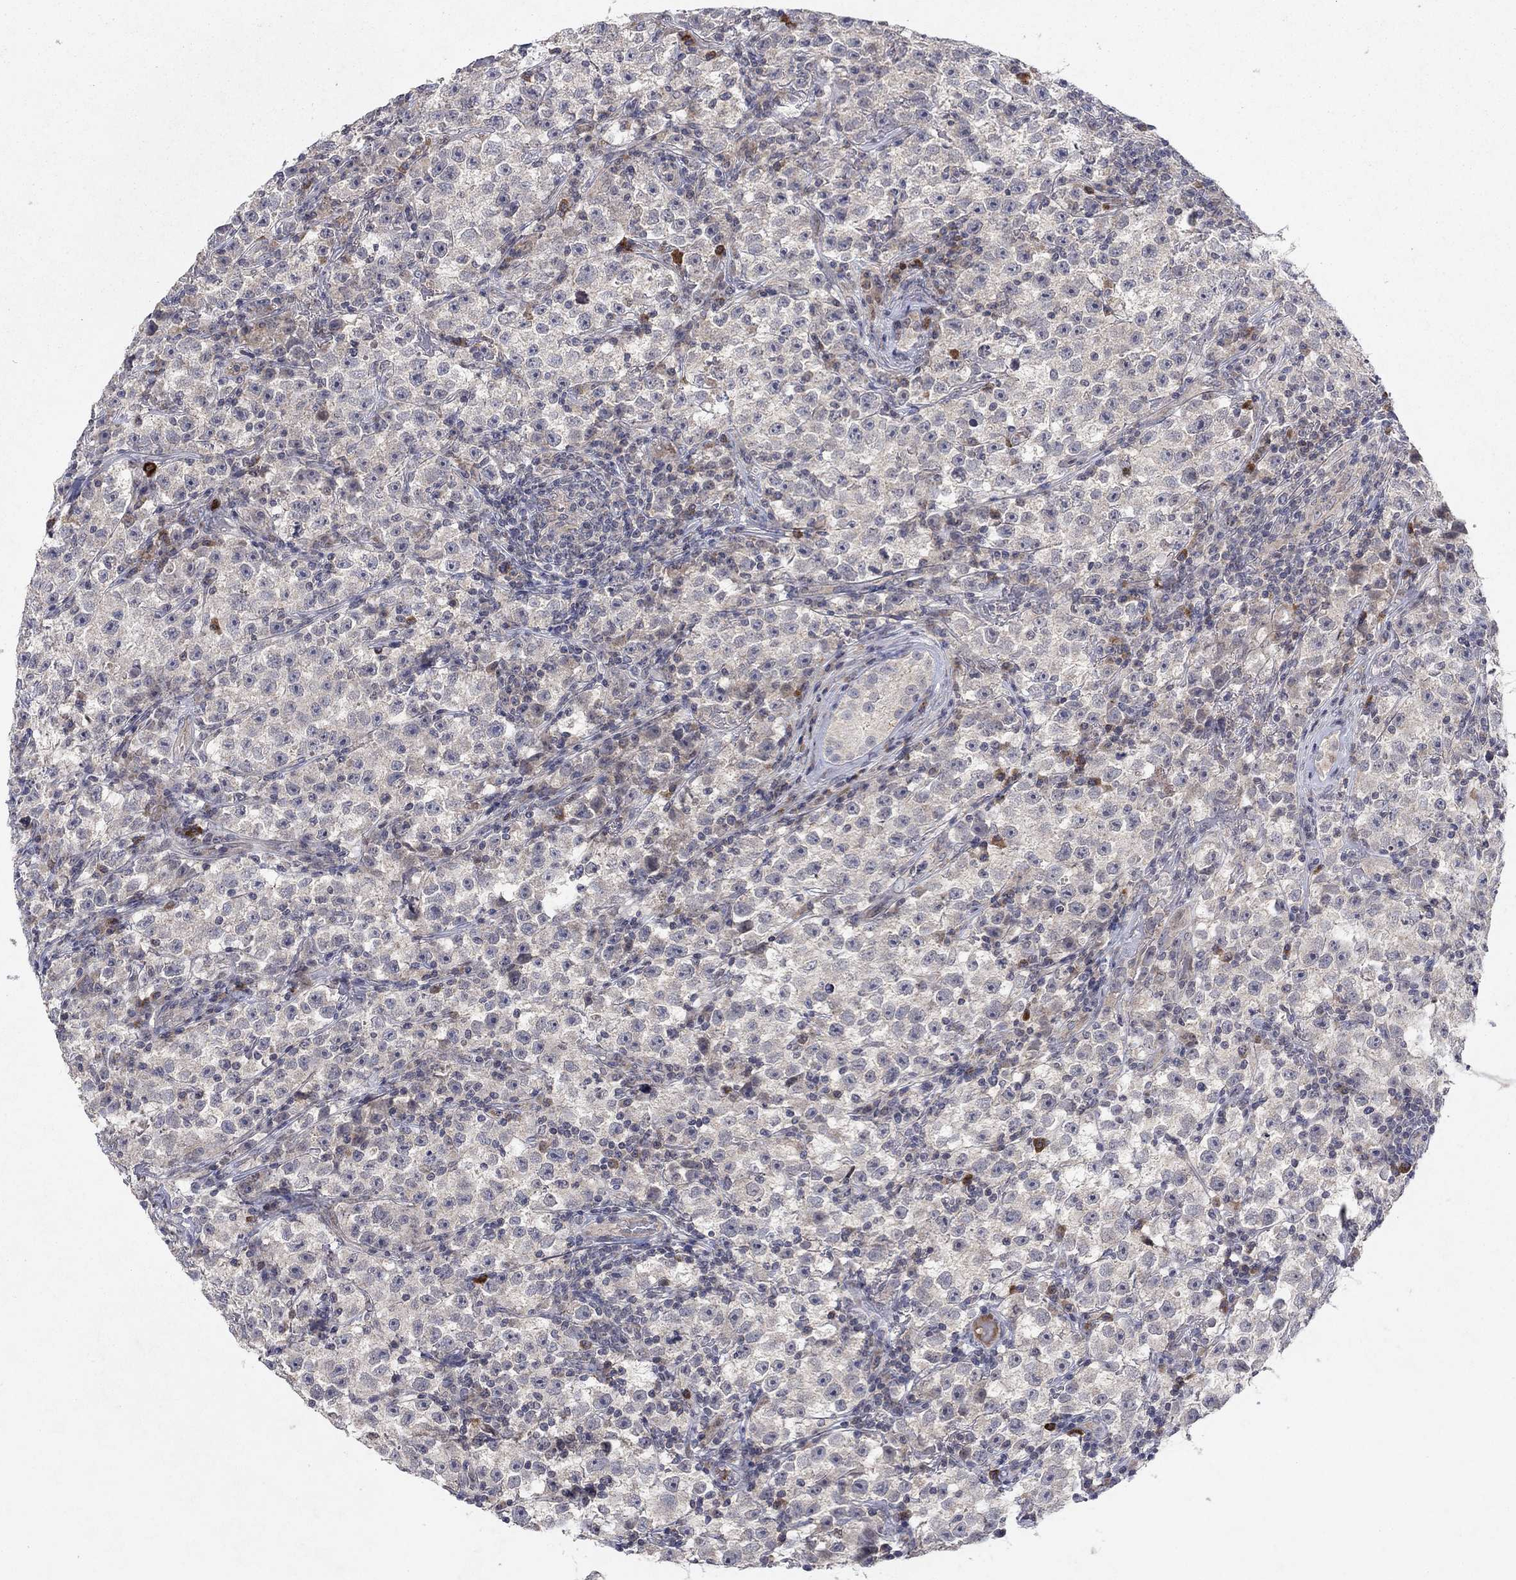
{"staining": {"intensity": "negative", "quantity": "none", "location": "none"}, "tissue": "testis cancer", "cell_type": "Tumor cells", "image_type": "cancer", "snomed": [{"axis": "morphology", "description": "Seminoma, NOS"}, {"axis": "topography", "description": "Testis"}], "caption": "DAB immunohistochemical staining of human seminoma (testis) displays no significant expression in tumor cells. The staining is performed using DAB (3,3'-diaminobenzidine) brown chromogen with nuclei counter-stained in using hematoxylin.", "gene": "IL4", "patient": {"sex": "male", "age": 22}}